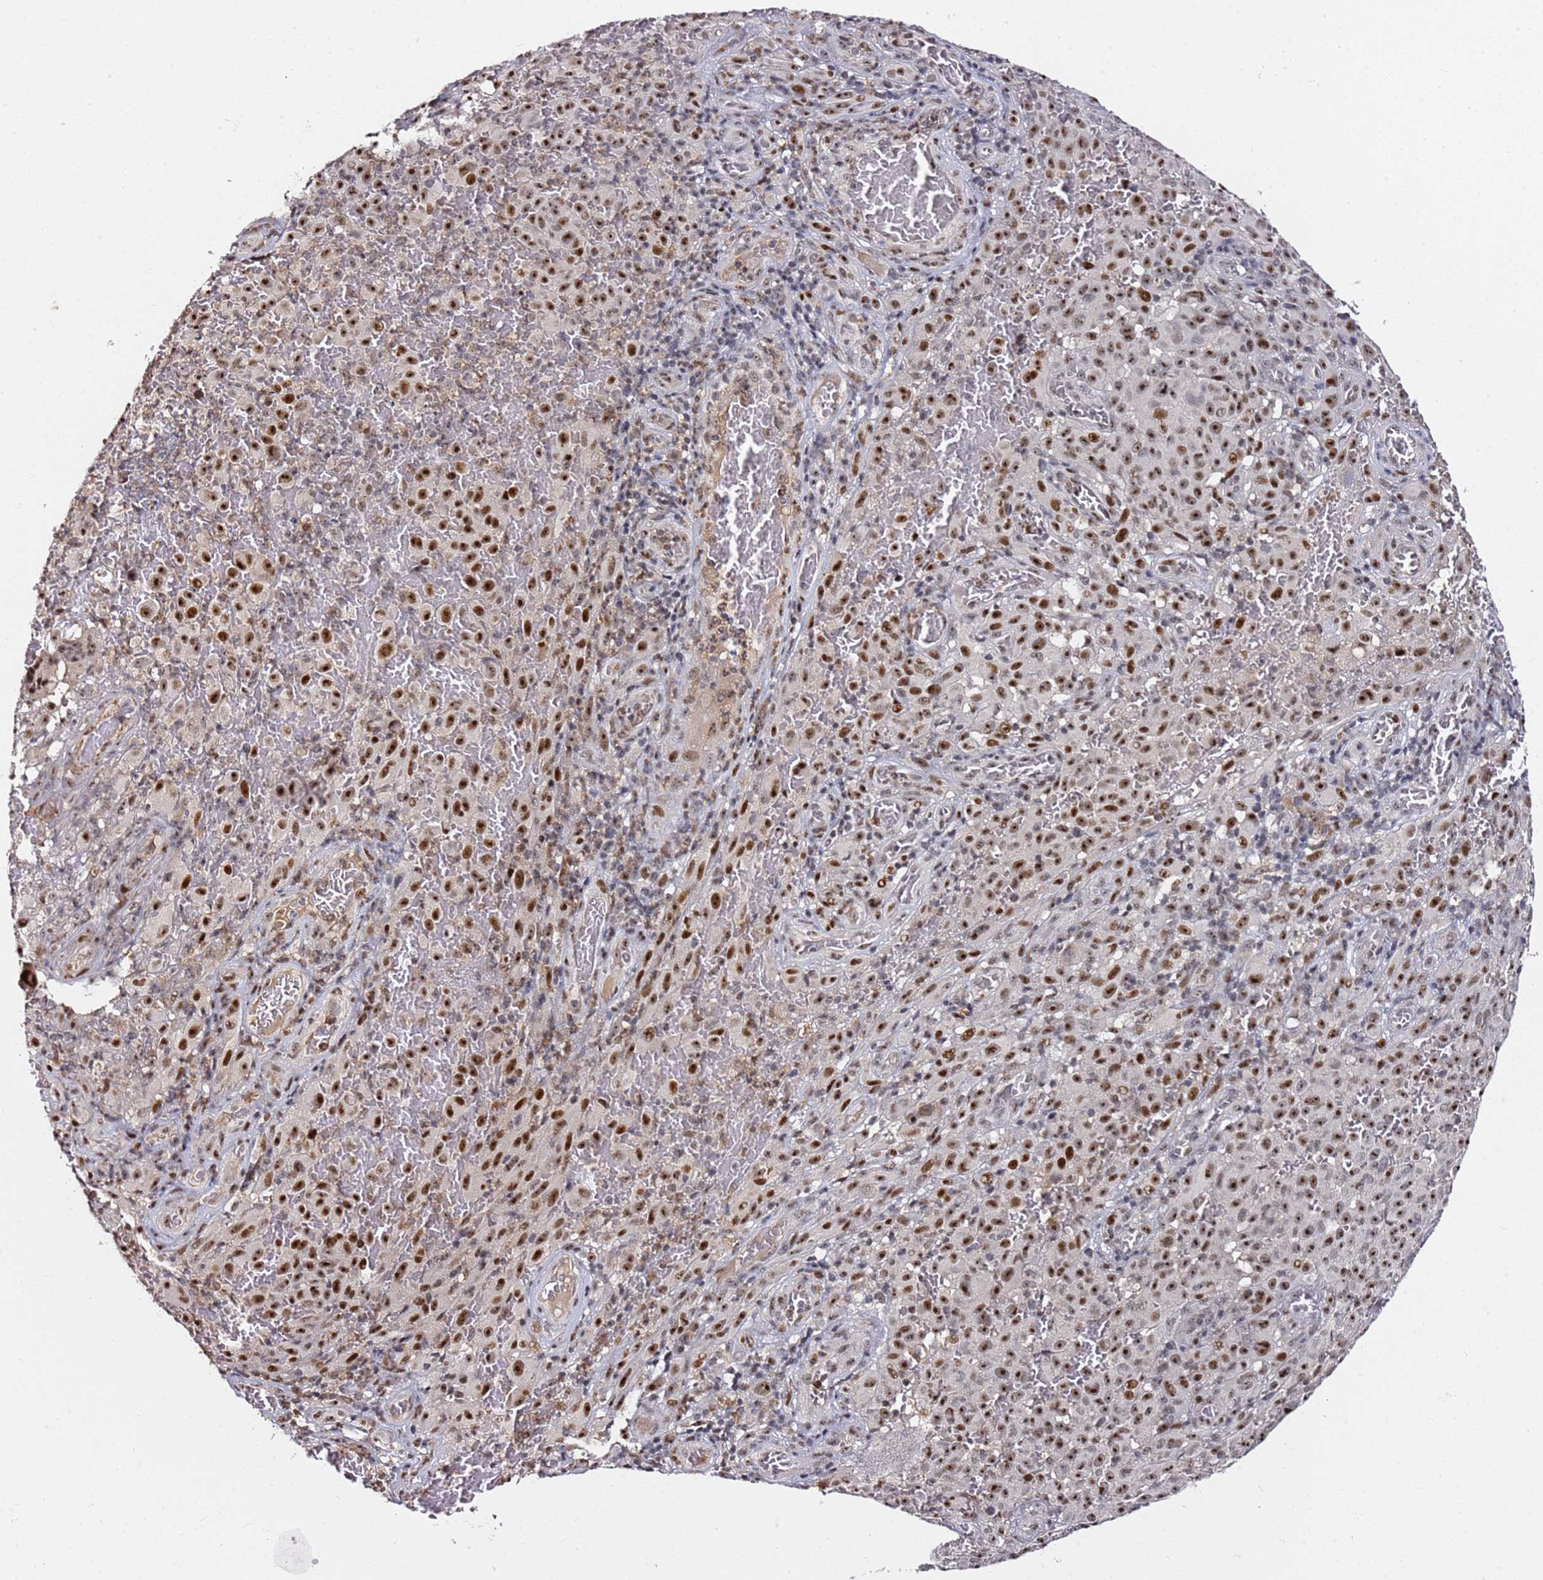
{"staining": {"intensity": "strong", "quantity": ">75%", "location": "nuclear"}, "tissue": "melanoma", "cell_type": "Tumor cells", "image_type": "cancer", "snomed": [{"axis": "morphology", "description": "Malignant melanoma, NOS"}, {"axis": "topography", "description": "Skin"}], "caption": "A photomicrograph showing strong nuclear expression in approximately >75% of tumor cells in malignant melanoma, as visualized by brown immunohistochemical staining.", "gene": "FCF1", "patient": {"sex": "female", "age": 82}}